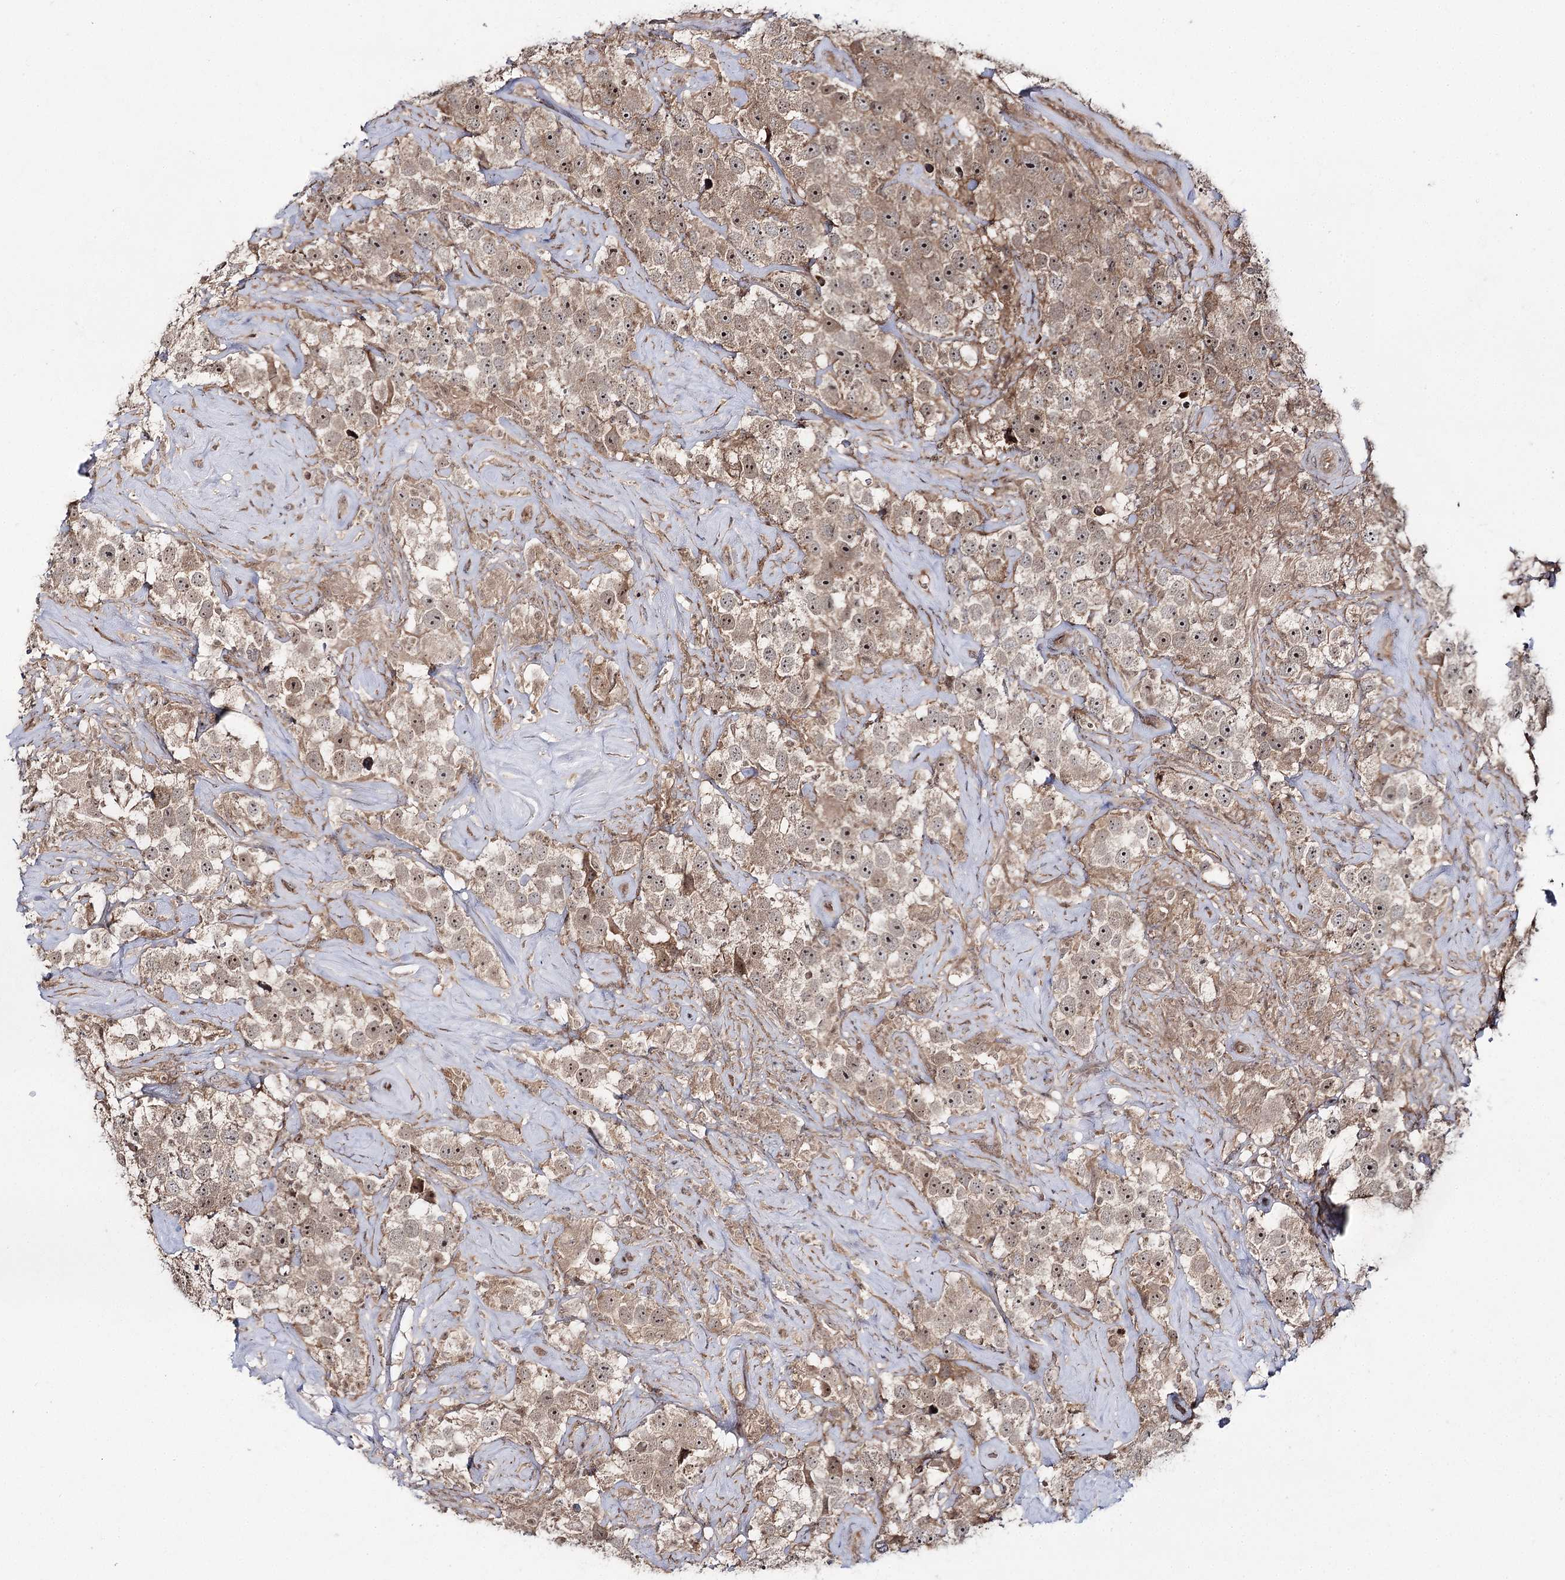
{"staining": {"intensity": "moderate", "quantity": ">75%", "location": "cytoplasmic/membranous,nuclear"}, "tissue": "testis cancer", "cell_type": "Tumor cells", "image_type": "cancer", "snomed": [{"axis": "morphology", "description": "Seminoma, NOS"}, {"axis": "topography", "description": "Testis"}], "caption": "Protein positivity by immunohistochemistry reveals moderate cytoplasmic/membranous and nuclear positivity in approximately >75% of tumor cells in testis seminoma.", "gene": "WDR44", "patient": {"sex": "male", "age": 49}}